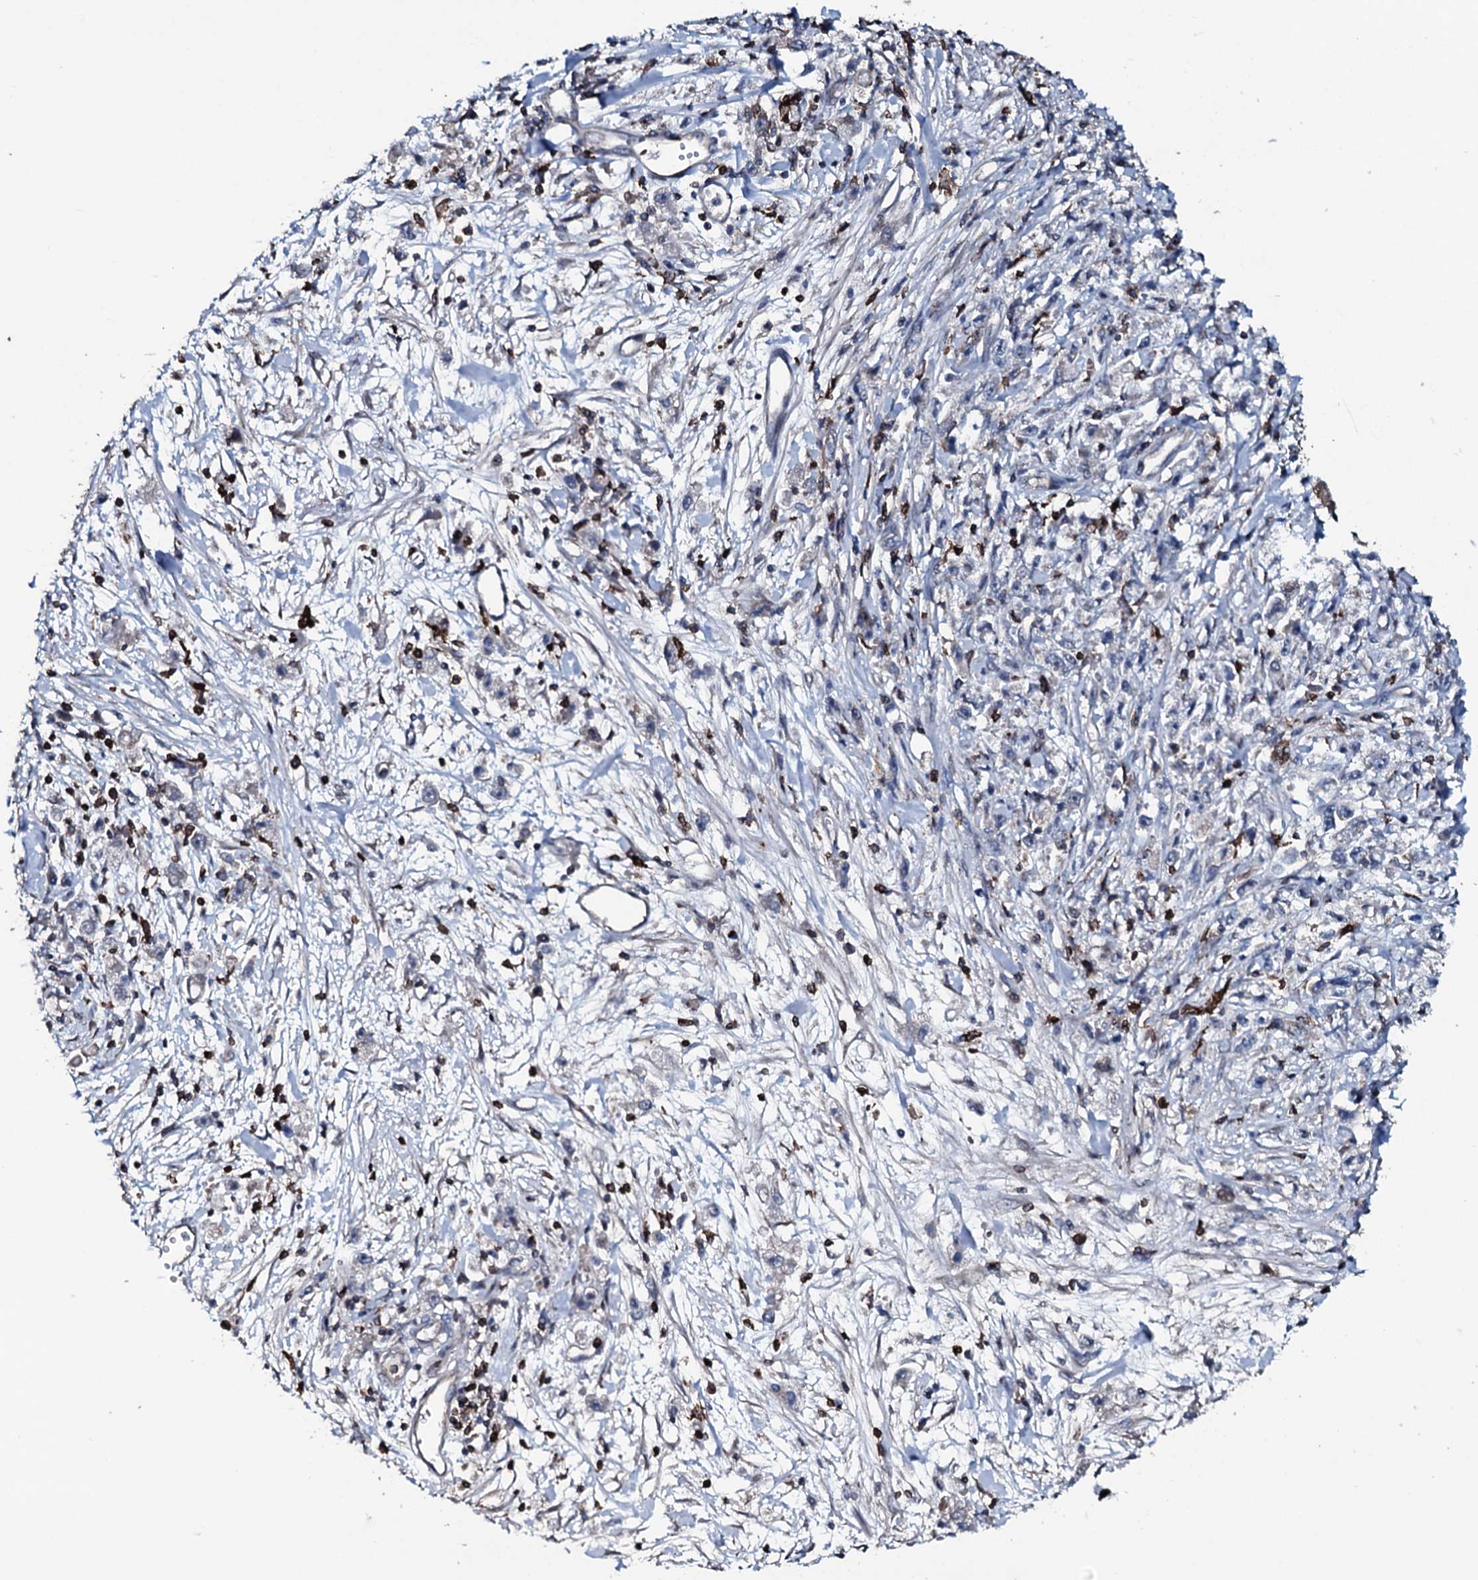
{"staining": {"intensity": "negative", "quantity": "none", "location": "none"}, "tissue": "stomach cancer", "cell_type": "Tumor cells", "image_type": "cancer", "snomed": [{"axis": "morphology", "description": "Adenocarcinoma, NOS"}, {"axis": "topography", "description": "Stomach"}], "caption": "An IHC histopathology image of adenocarcinoma (stomach) is shown. There is no staining in tumor cells of adenocarcinoma (stomach). (DAB (3,3'-diaminobenzidine) immunohistochemistry visualized using brightfield microscopy, high magnification).", "gene": "OGFOD2", "patient": {"sex": "female", "age": 59}}